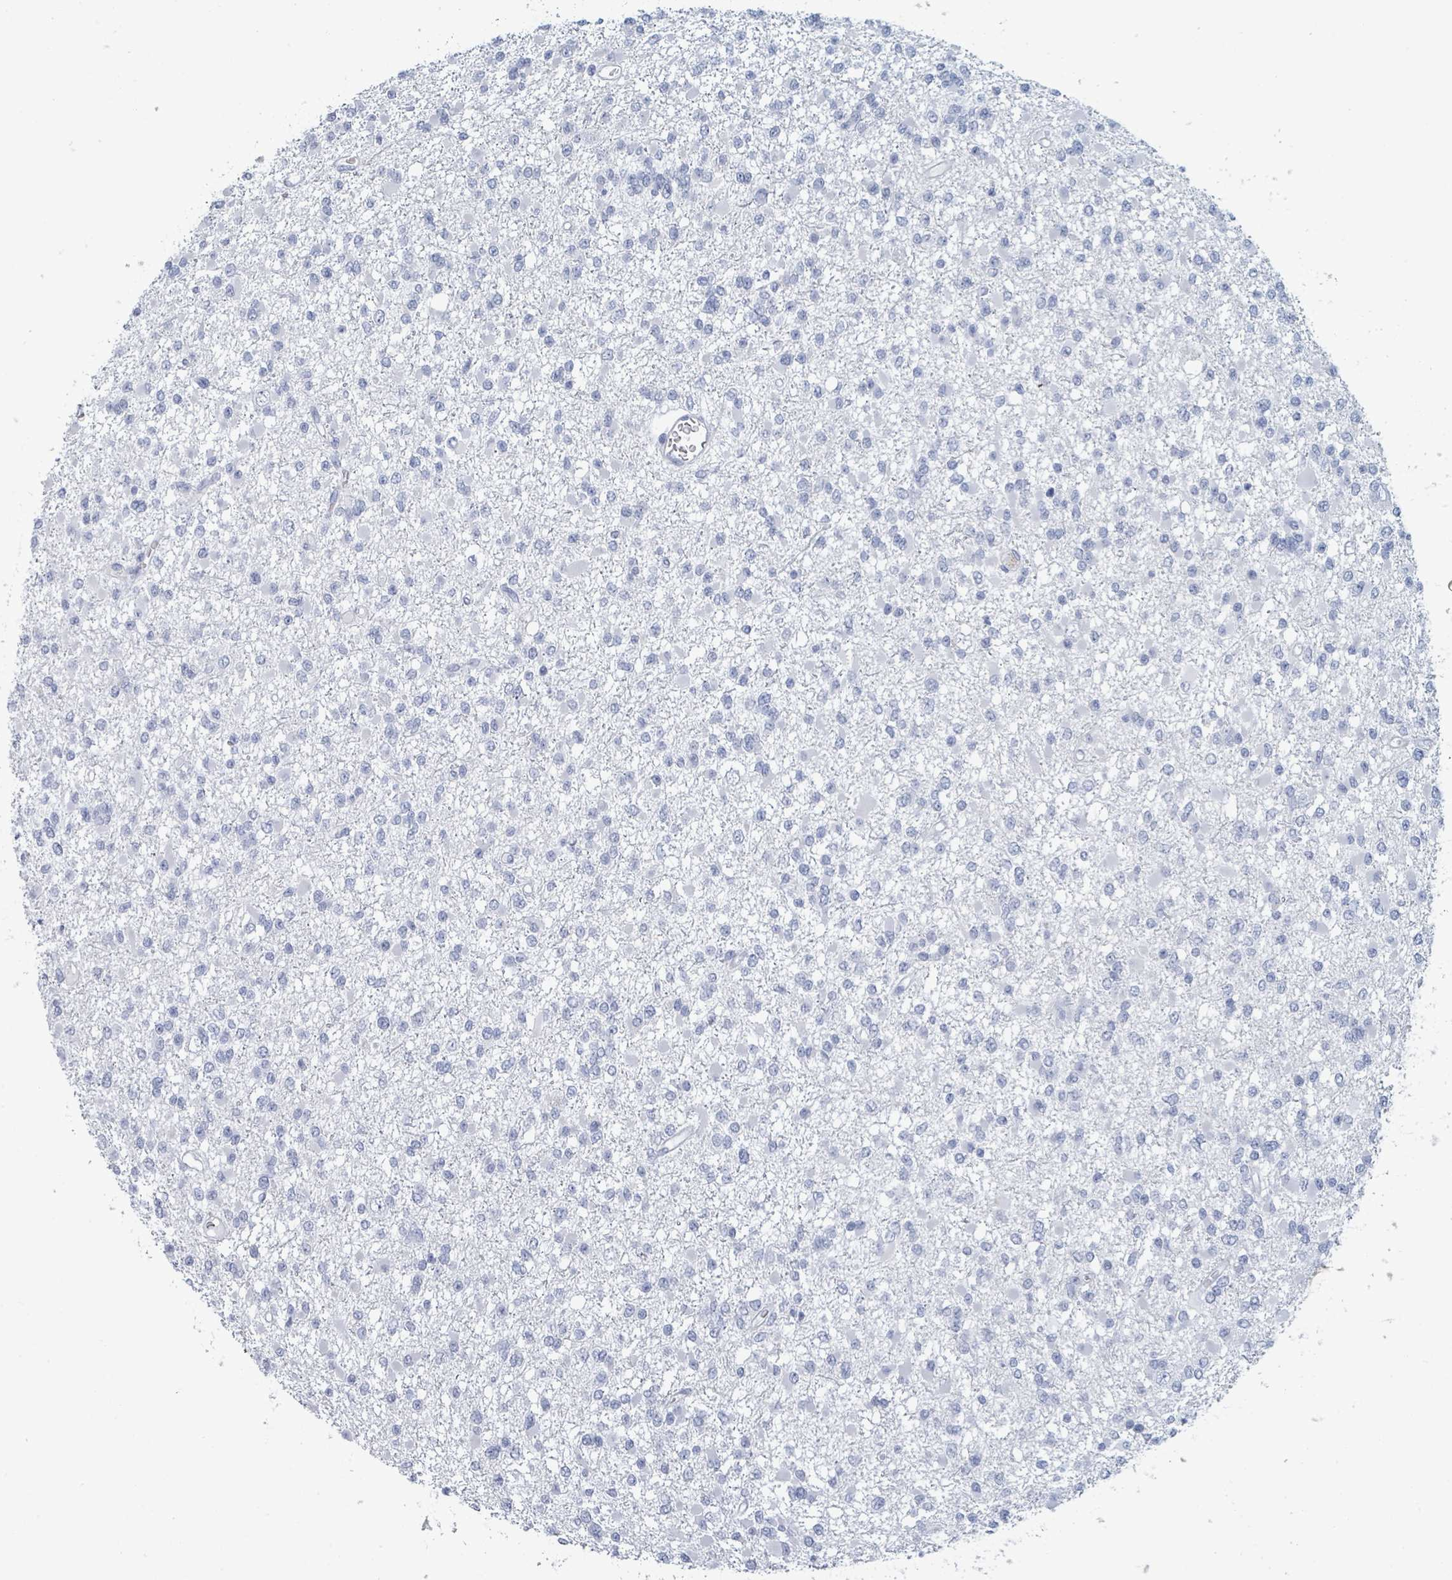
{"staining": {"intensity": "negative", "quantity": "none", "location": "none"}, "tissue": "glioma", "cell_type": "Tumor cells", "image_type": "cancer", "snomed": [{"axis": "morphology", "description": "Glioma, malignant, Low grade"}, {"axis": "topography", "description": "Brain"}], "caption": "Micrograph shows no protein expression in tumor cells of malignant glioma (low-grade) tissue.", "gene": "VPS13D", "patient": {"sex": "female", "age": 22}}